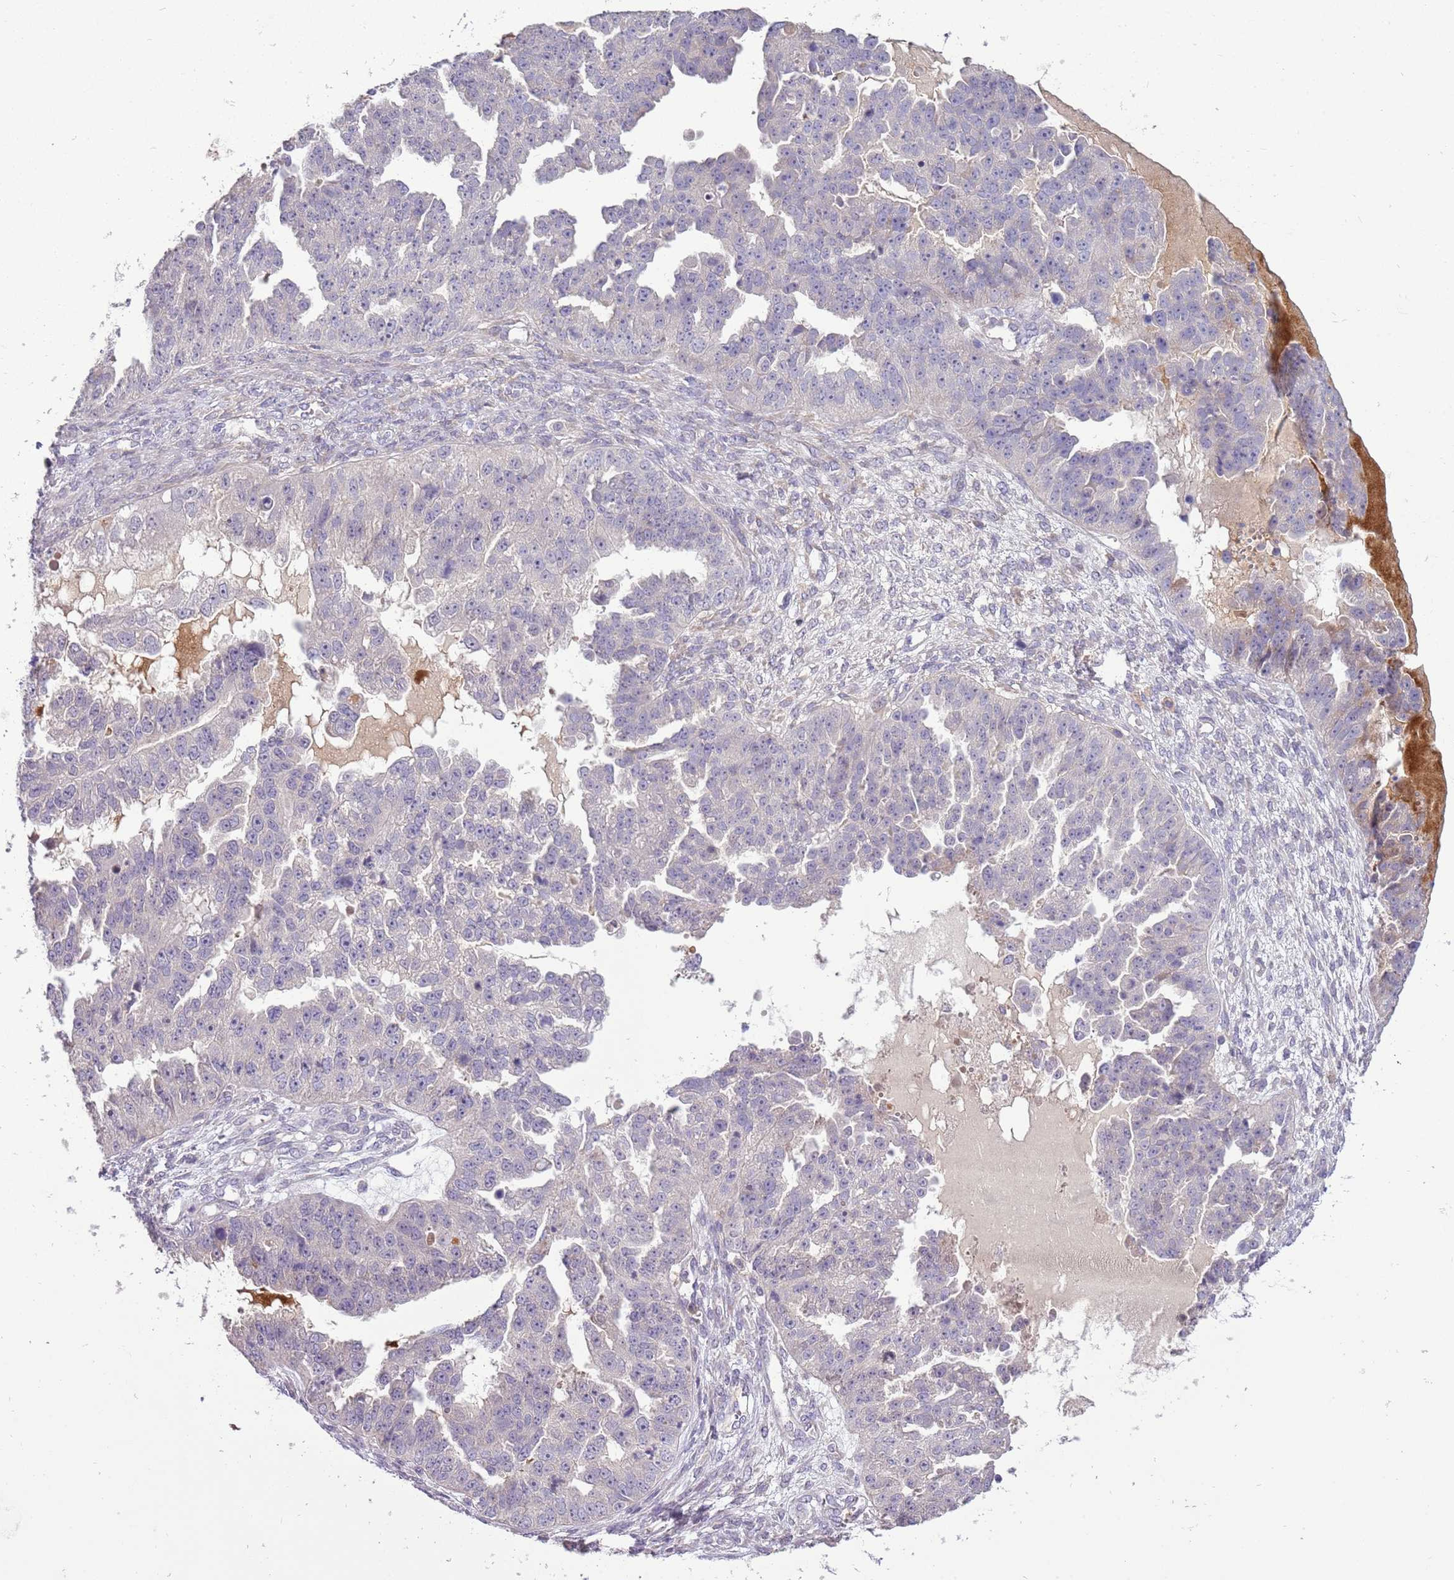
{"staining": {"intensity": "negative", "quantity": "none", "location": "none"}, "tissue": "ovarian cancer", "cell_type": "Tumor cells", "image_type": "cancer", "snomed": [{"axis": "morphology", "description": "Cystadenocarcinoma, serous, NOS"}, {"axis": "topography", "description": "Ovary"}], "caption": "The immunohistochemistry (IHC) photomicrograph has no significant staining in tumor cells of ovarian serous cystadenocarcinoma tissue.", "gene": "SCAMP5", "patient": {"sex": "female", "age": 58}}